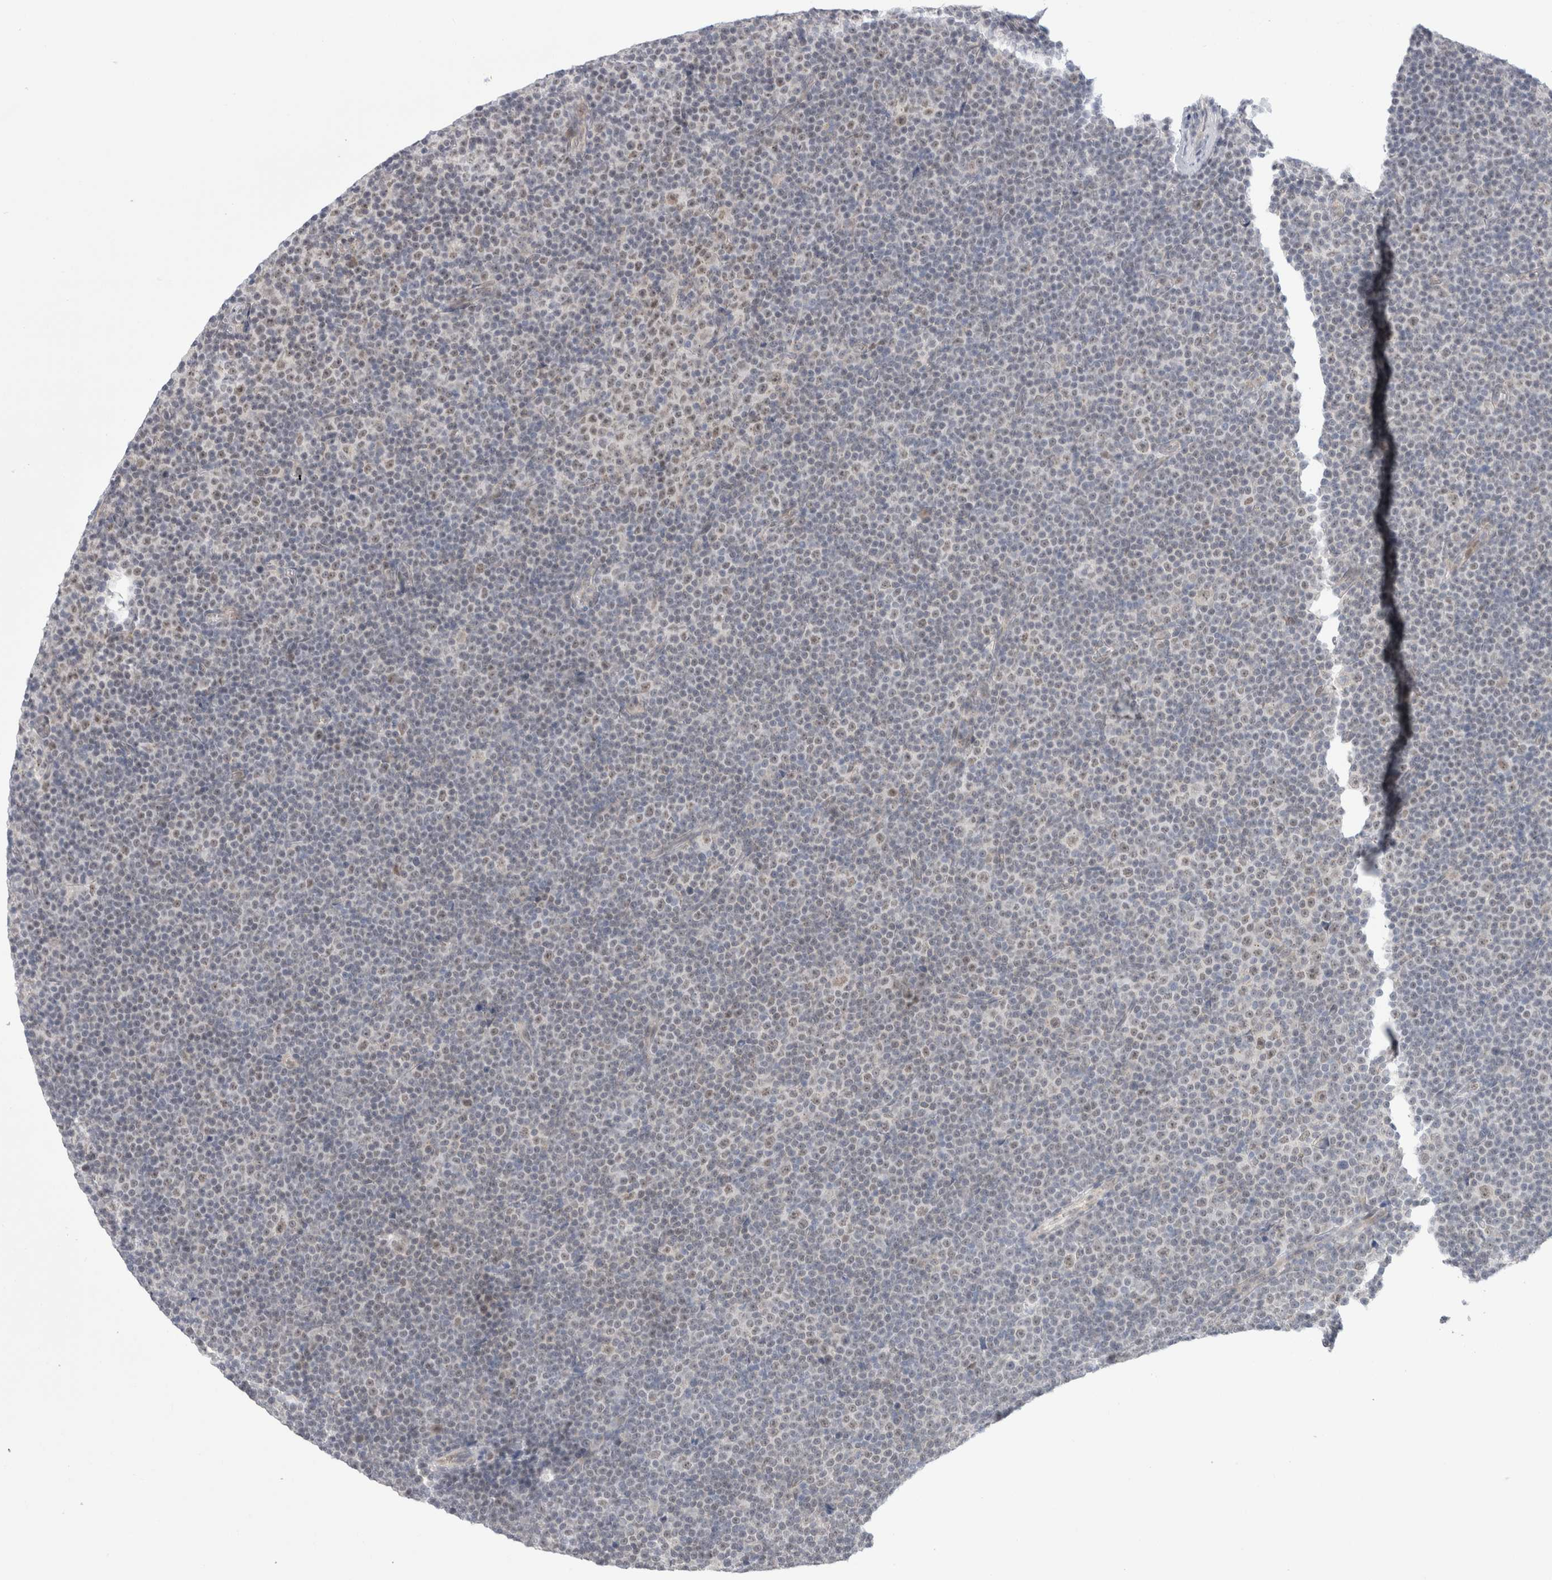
{"staining": {"intensity": "weak", "quantity": "25%-75%", "location": "nuclear"}, "tissue": "lymphoma", "cell_type": "Tumor cells", "image_type": "cancer", "snomed": [{"axis": "morphology", "description": "Malignant lymphoma, non-Hodgkin's type, Low grade"}, {"axis": "topography", "description": "Lymph node"}], "caption": "Low-grade malignant lymphoma, non-Hodgkin's type stained with DAB immunohistochemistry (IHC) reveals low levels of weak nuclear positivity in about 25%-75% of tumor cells. The staining was performed using DAB to visualize the protein expression in brown, while the nuclei were stained in blue with hematoxylin (Magnification: 20x).", "gene": "TRMT1L", "patient": {"sex": "female", "age": 67}}